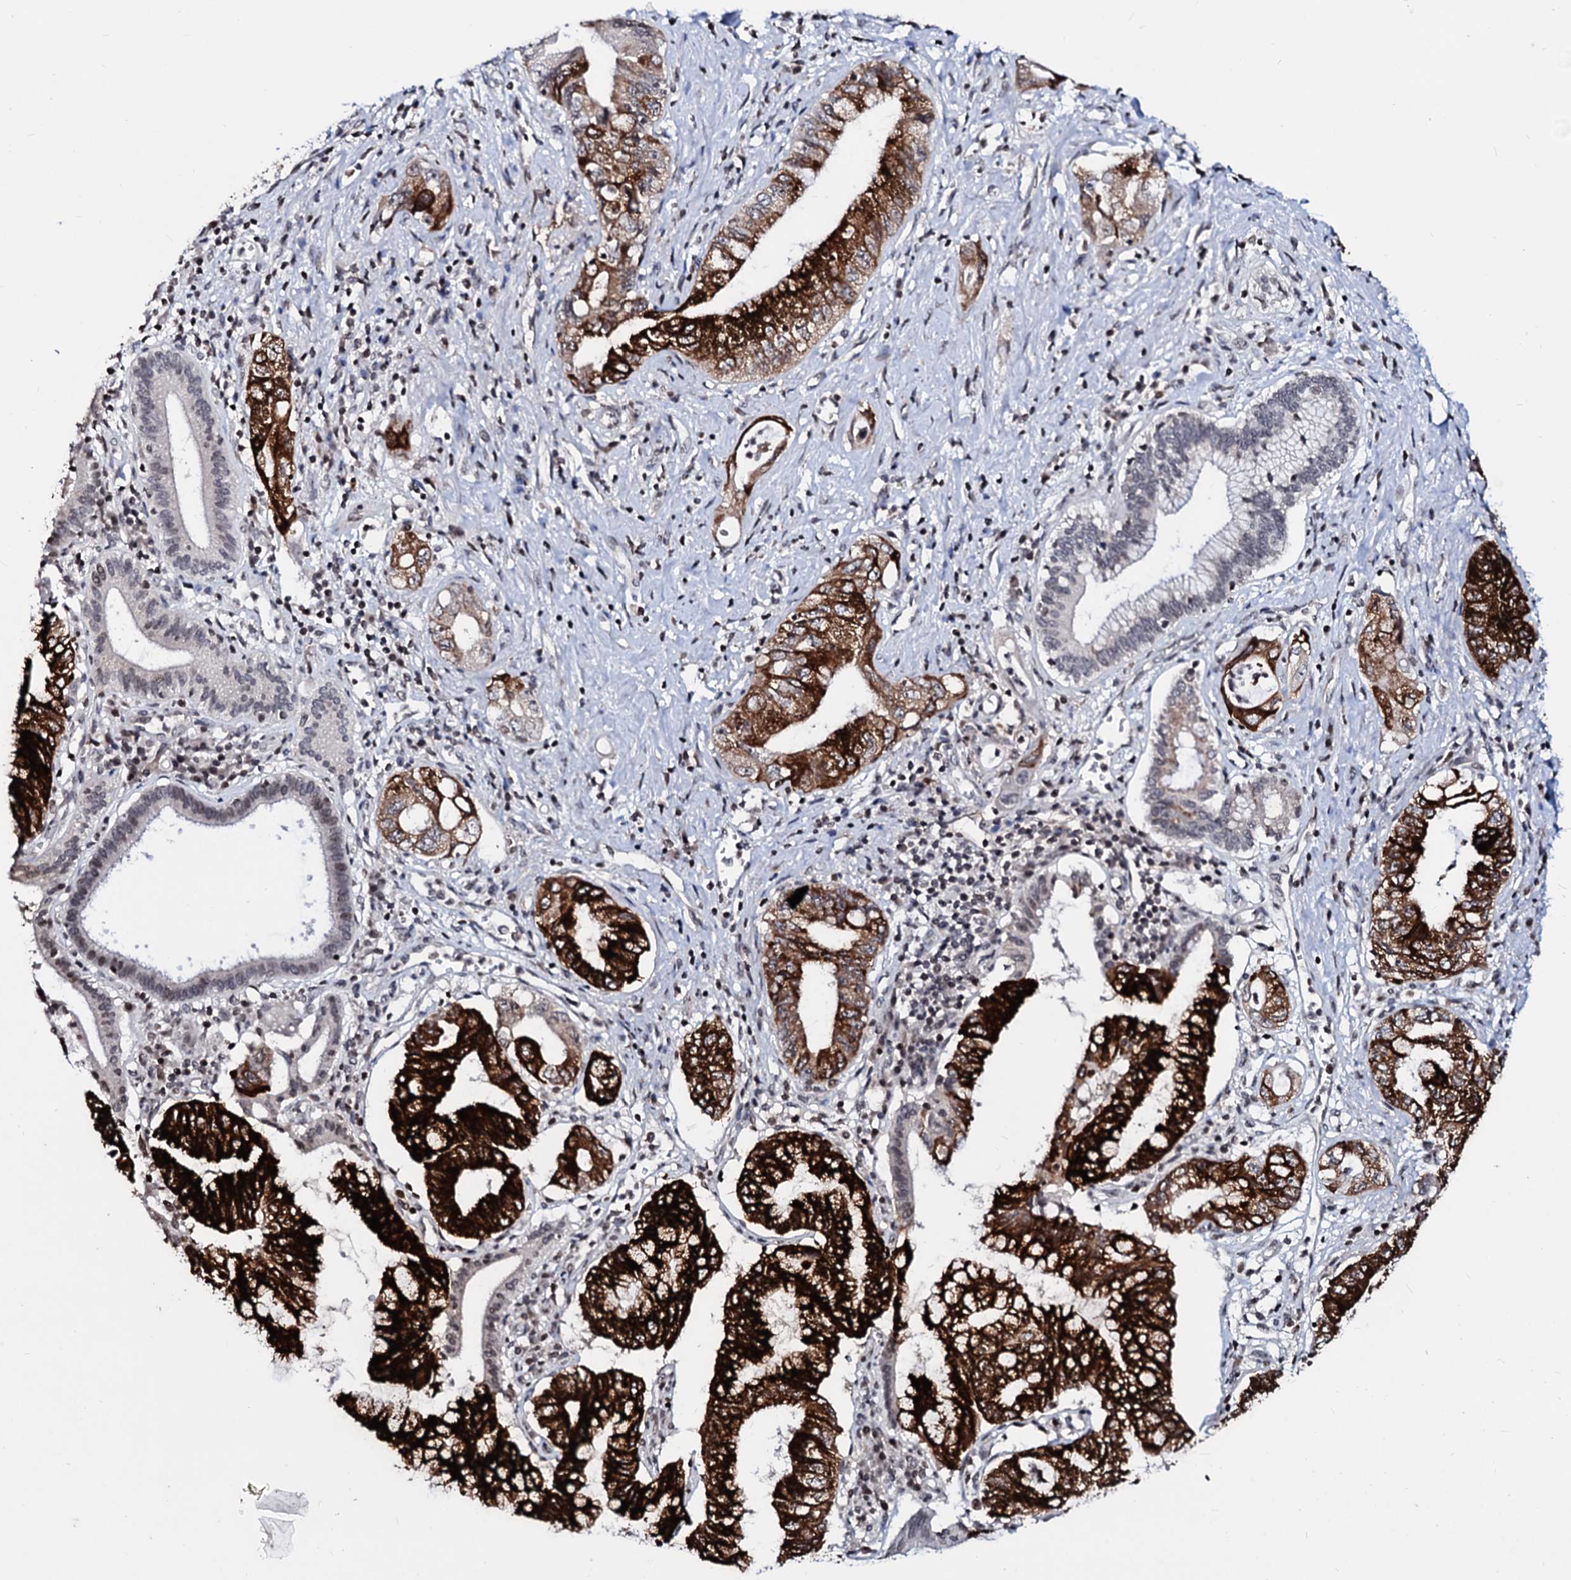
{"staining": {"intensity": "strong", "quantity": ">75%", "location": "cytoplasmic/membranous,nuclear"}, "tissue": "pancreatic cancer", "cell_type": "Tumor cells", "image_type": "cancer", "snomed": [{"axis": "morphology", "description": "Adenocarcinoma, NOS"}, {"axis": "topography", "description": "Pancreas"}], "caption": "Strong cytoplasmic/membranous and nuclear positivity is identified in about >75% of tumor cells in pancreatic cancer (adenocarcinoma).", "gene": "LSM11", "patient": {"sex": "female", "age": 73}}